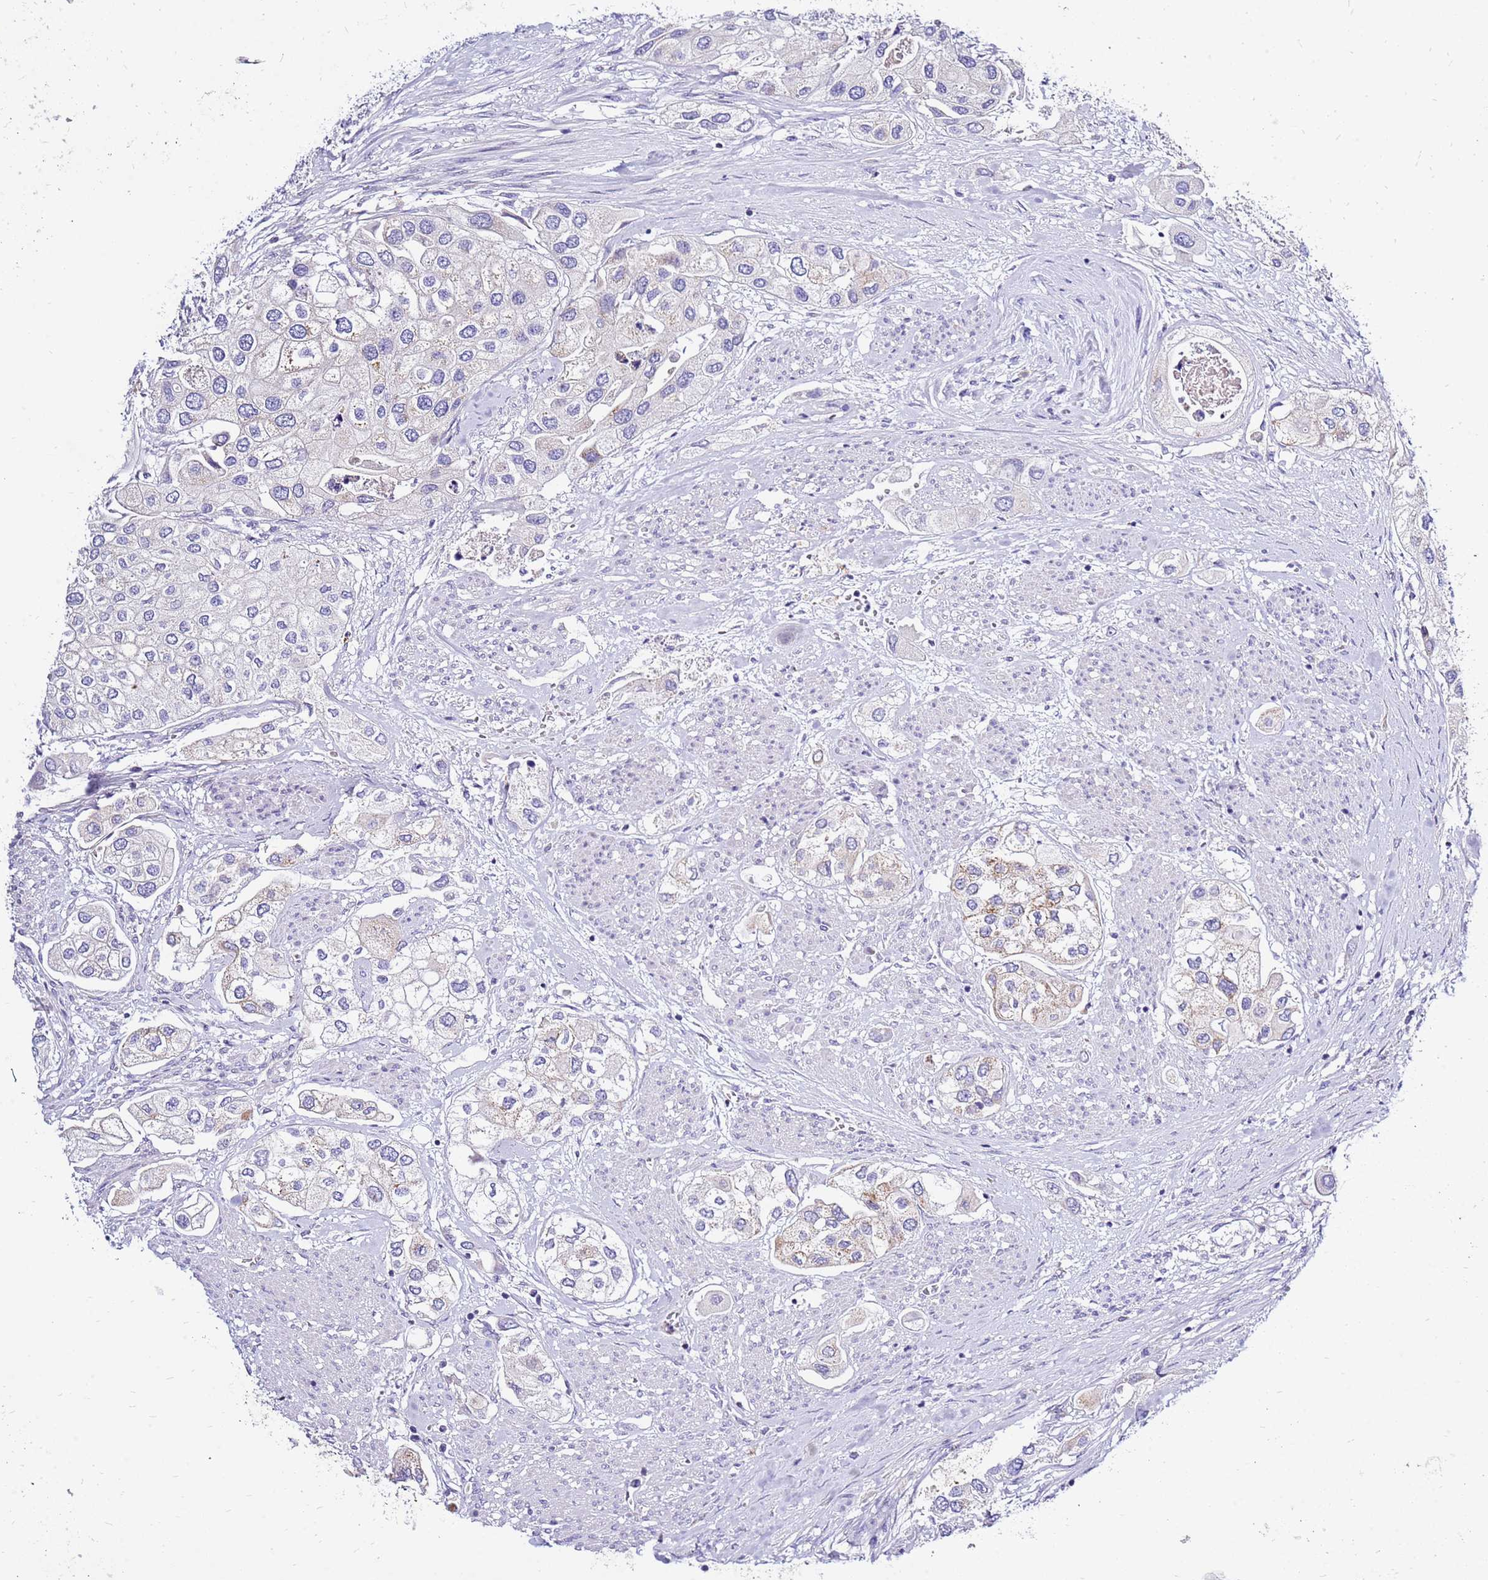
{"staining": {"intensity": "weak", "quantity": "<25%", "location": "cytoplasmic/membranous"}, "tissue": "urothelial cancer", "cell_type": "Tumor cells", "image_type": "cancer", "snomed": [{"axis": "morphology", "description": "Urothelial carcinoma, High grade"}, {"axis": "topography", "description": "Urinary bladder"}], "caption": "Tumor cells show no significant protein expression in high-grade urothelial carcinoma.", "gene": "IGF1R", "patient": {"sex": "male", "age": 64}}